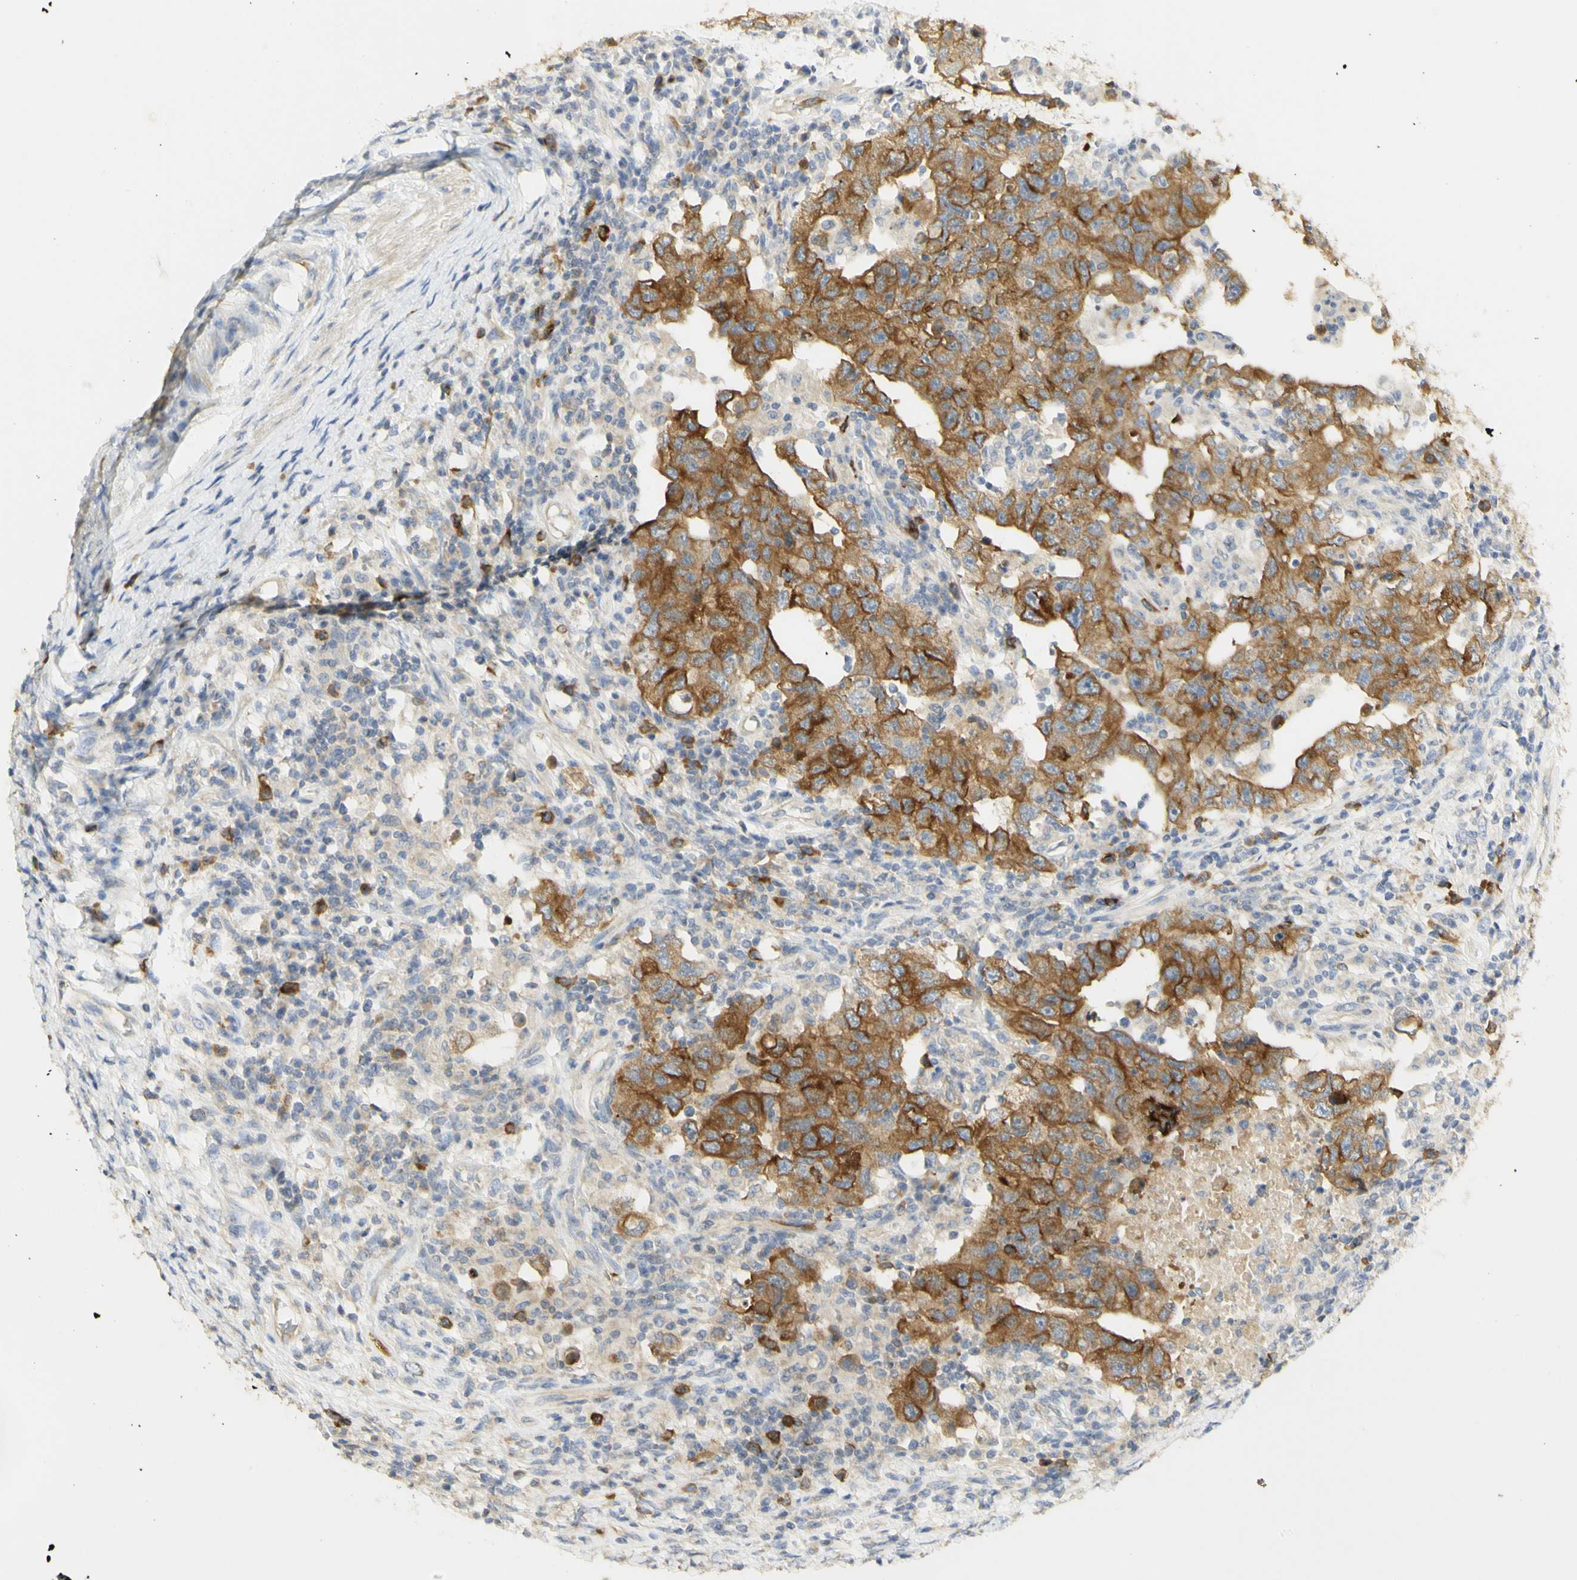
{"staining": {"intensity": "strong", "quantity": ">75%", "location": "cytoplasmic/membranous"}, "tissue": "testis cancer", "cell_type": "Tumor cells", "image_type": "cancer", "snomed": [{"axis": "morphology", "description": "Carcinoma, Embryonal, NOS"}, {"axis": "topography", "description": "Testis"}], "caption": "This micrograph reveals testis cancer stained with immunohistochemistry (IHC) to label a protein in brown. The cytoplasmic/membranous of tumor cells show strong positivity for the protein. Nuclei are counter-stained blue.", "gene": "KIF11", "patient": {"sex": "male", "age": 26}}